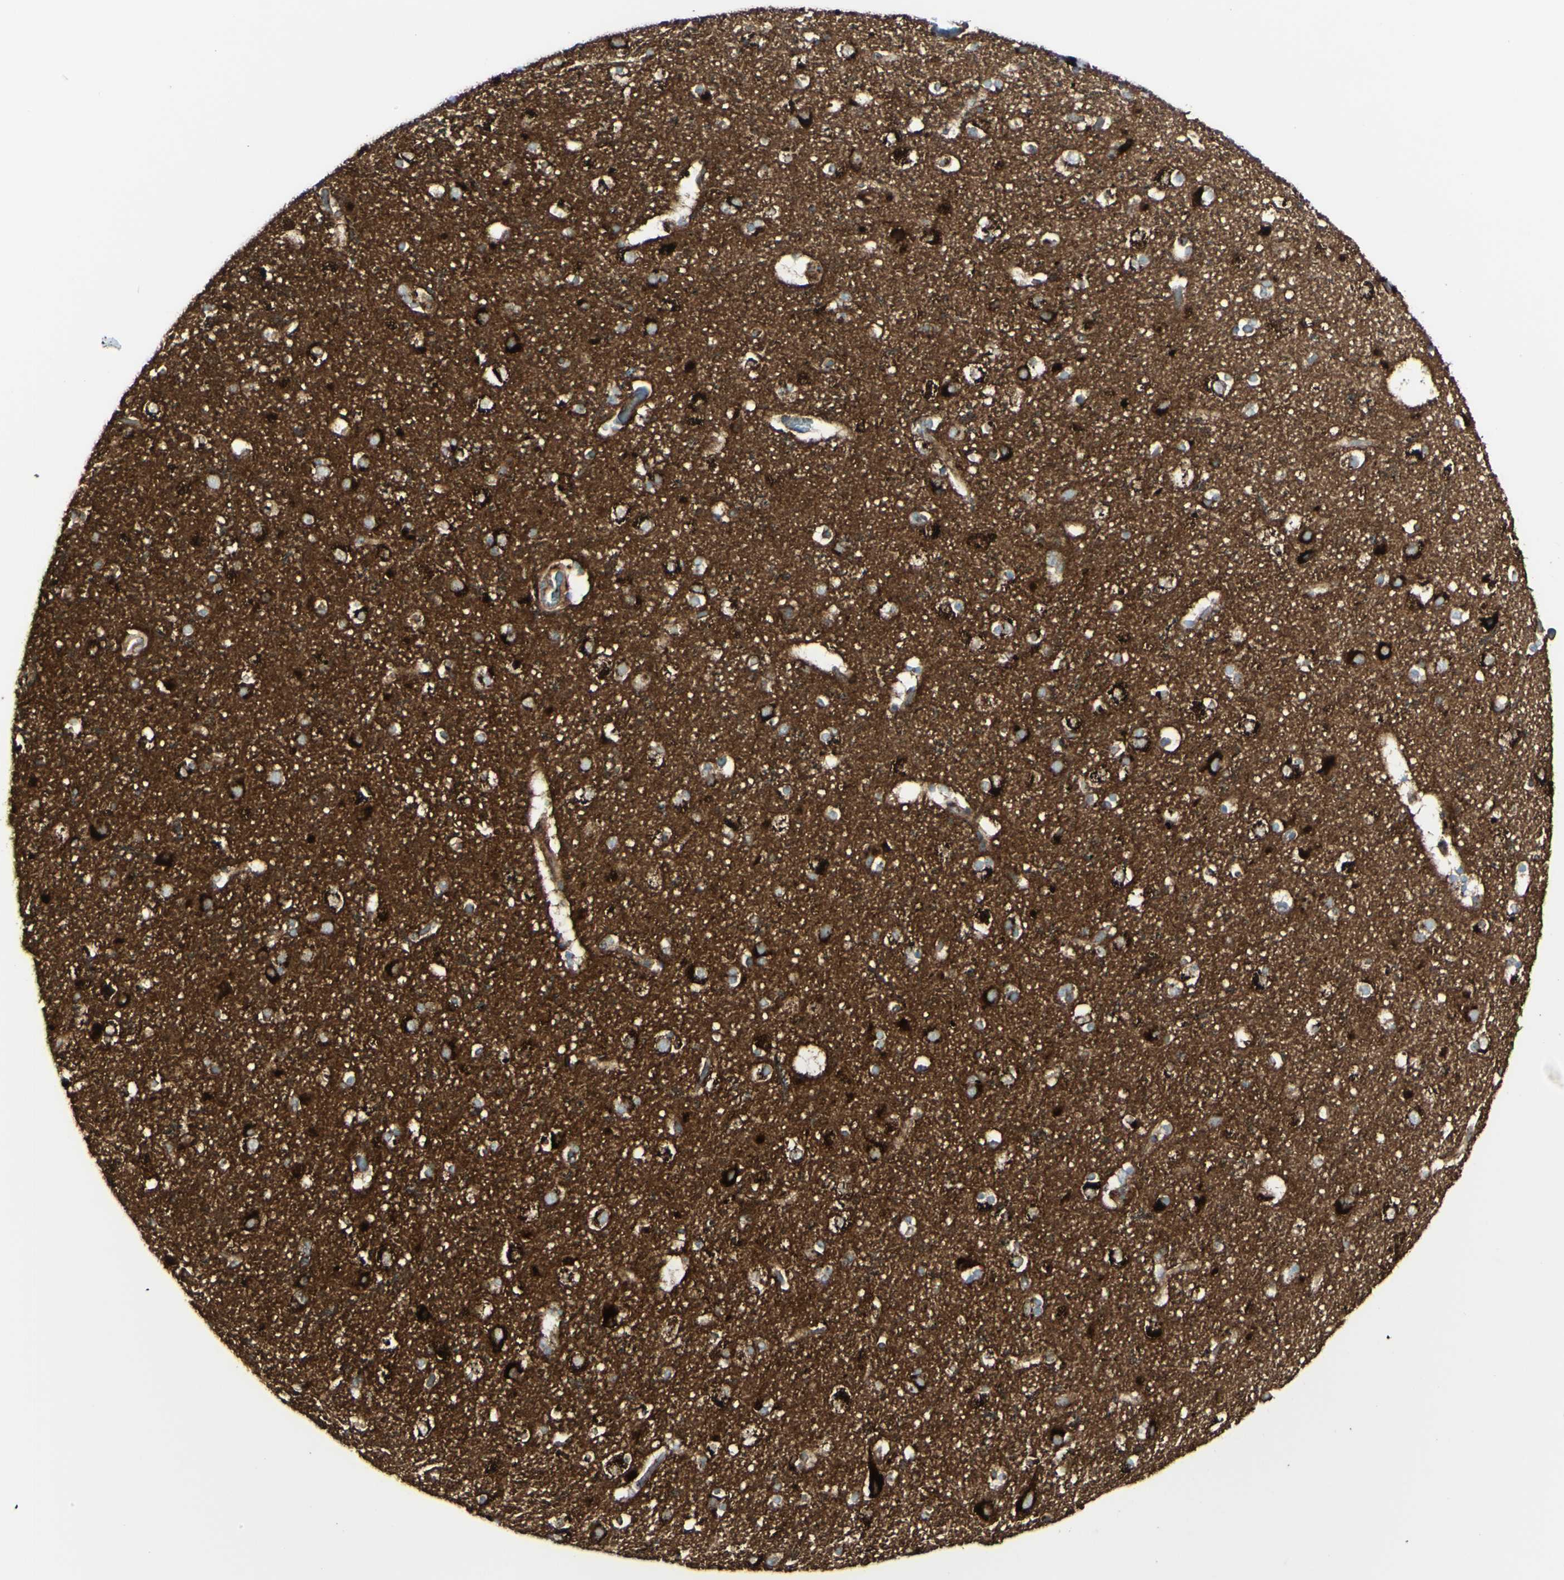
{"staining": {"intensity": "moderate", "quantity": "25%-75%", "location": "cytoplasmic/membranous"}, "tissue": "cerebral cortex", "cell_type": "Endothelial cells", "image_type": "normal", "snomed": [{"axis": "morphology", "description": "Normal tissue, NOS"}, {"axis": "topography", "description": "Cerebral cortex"}], "caption": "Immunohistochemistry (IHC) (DAB (3,3'-diaminobenzidine)) staining of unremarkable cerebral cortex demonstrates moderate cytoplasmic/membranous protein expression in about 25%-75% of endothelial cells.", "gene": "NAPA", "patient": {"sex": "male", "age": 45}}